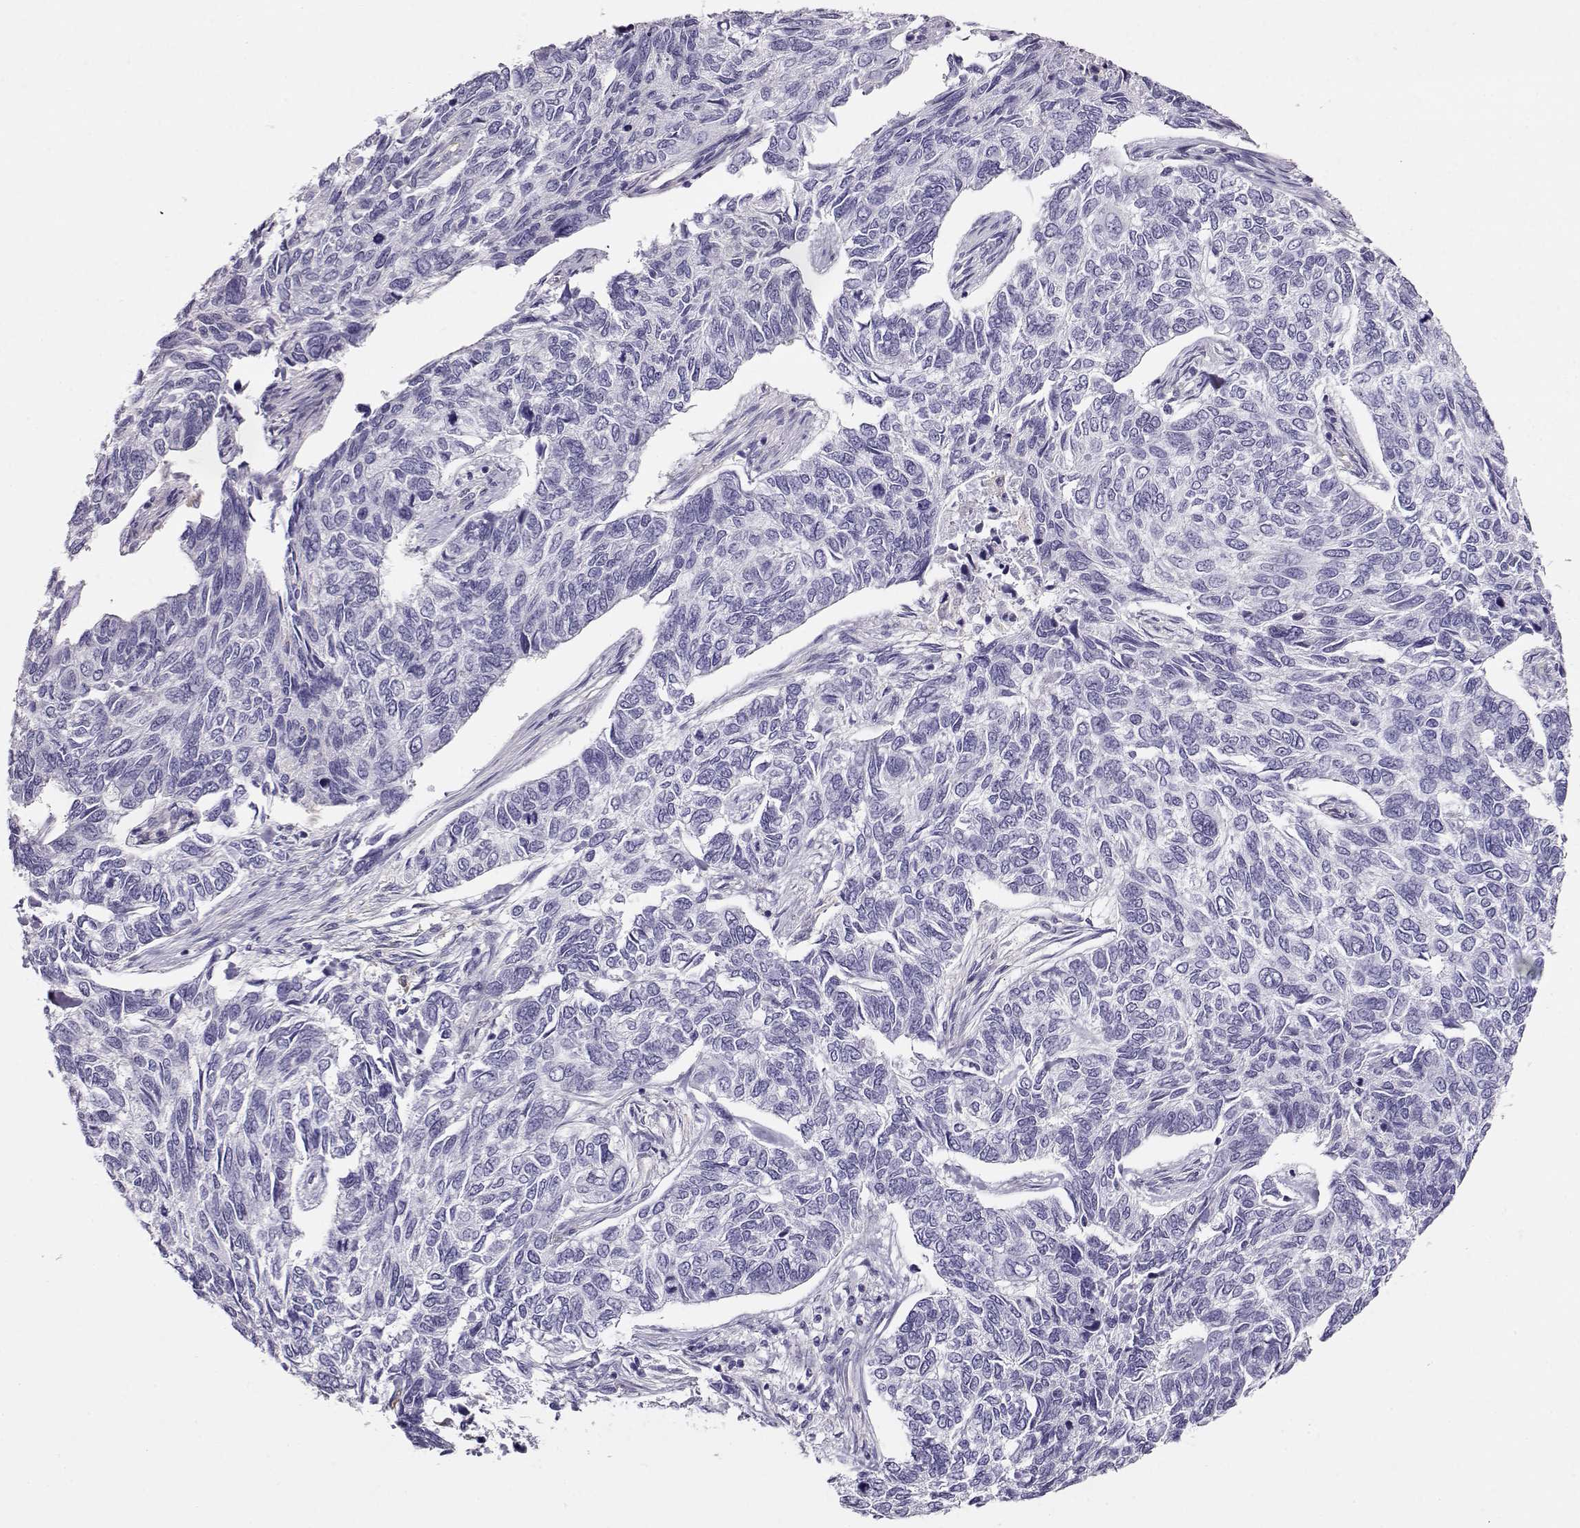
{"staining": {"intensity": "negative", "quantity": "none", "location": "none"}, "tissue": "skin cancer", "cell_type": "Tumor cells", "image_type": "cancer", "snomed": [{"axis": "morphology", "description": "Basal cell carcinoma"}, {"axis": "topography", "description": "Skin"}], "caption": "Tumor cells are negative for brown protein staining in skin basal cell carcinoma. (DAB (3,3'-diaminobenzidine) immunohistochemistry with hematoxylin counter stain).", "gene": "RBM44", "patient": {"sex": "female", "age": 65}}